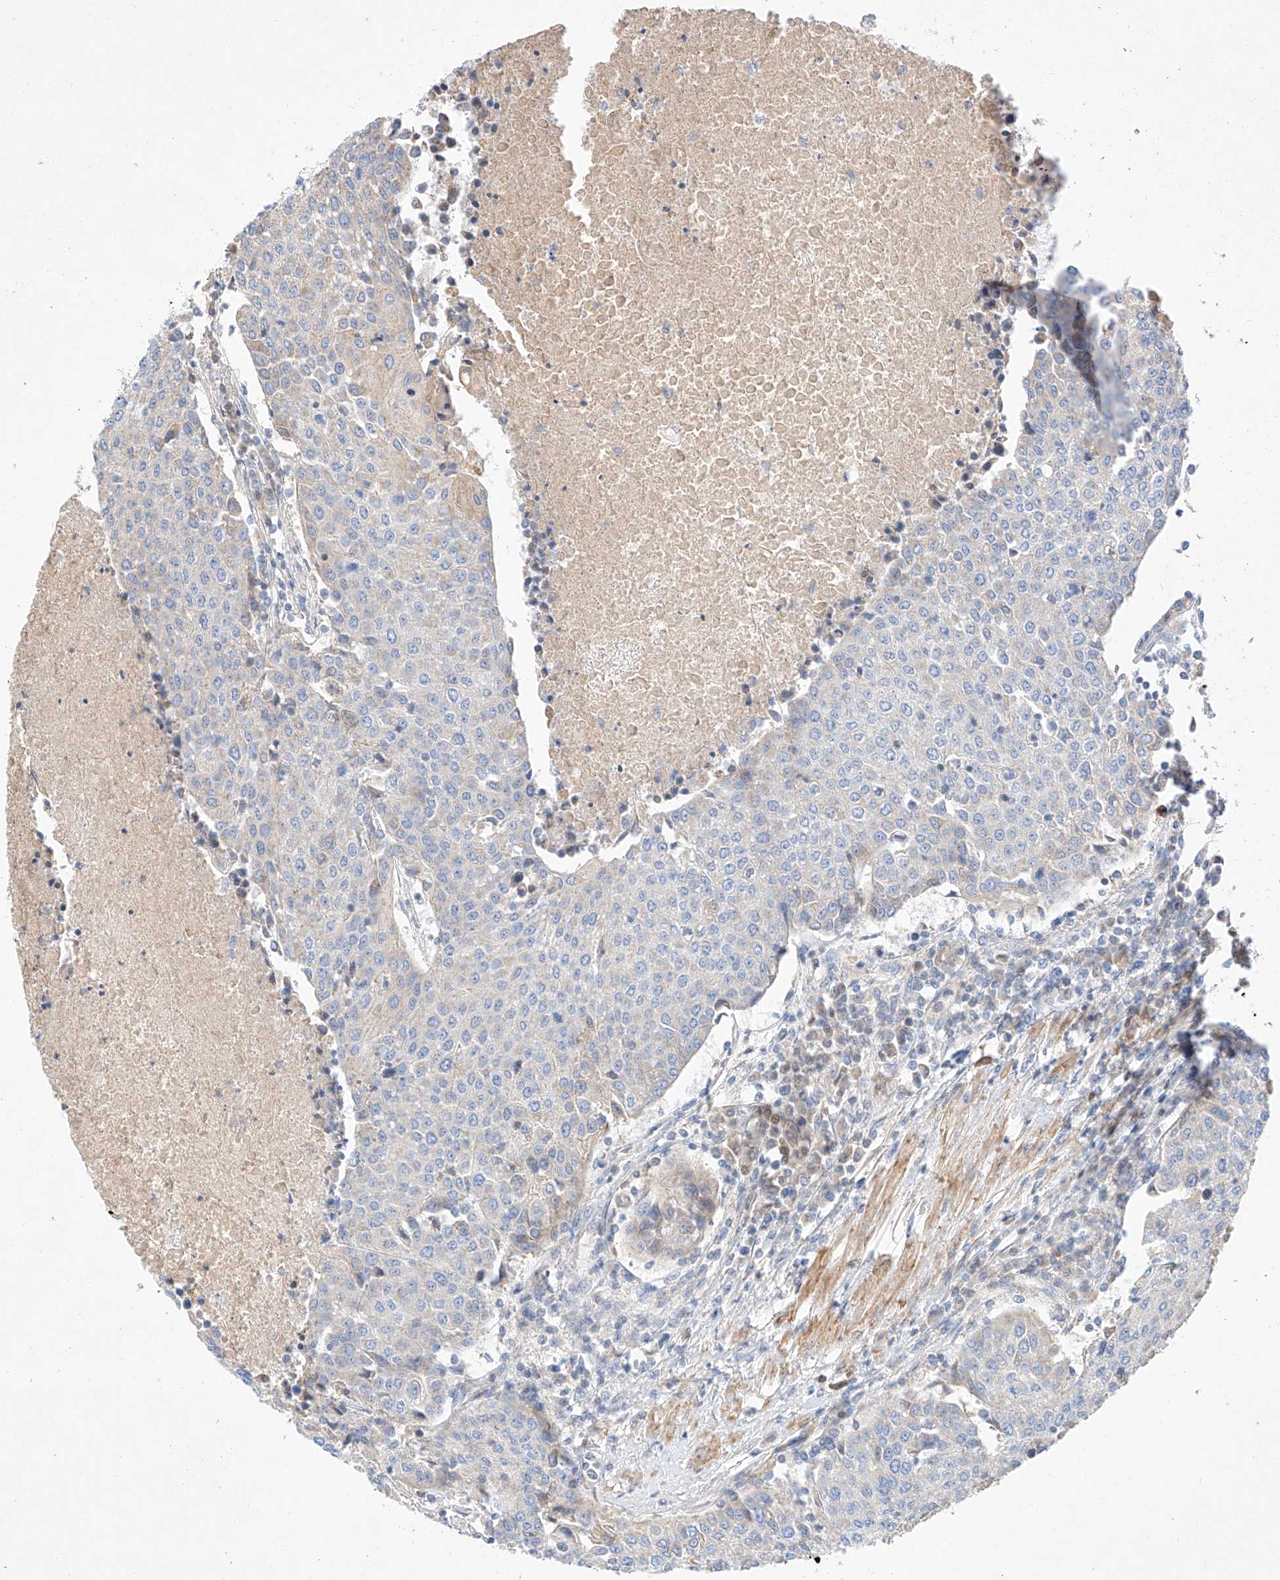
{"staining": {"intensity": "negative", "quantity": "none", "location": "none"}, "tissue": "urothelial cancer", "cell_type": "Tumor cells", "image_type": "cancer", "snomed": [{"axis": "morphology", "description": "Urothelial carcinoma, High grade"}, {"axis": "topography", "description": "Urinary bladder"}], "caption": "The photomicrograph reveals no significant staining in tumor cells of urothelial carcinoma (high-grade).", "gene": "C6orf118", "patient": {"sex": "female", "age": 85}}